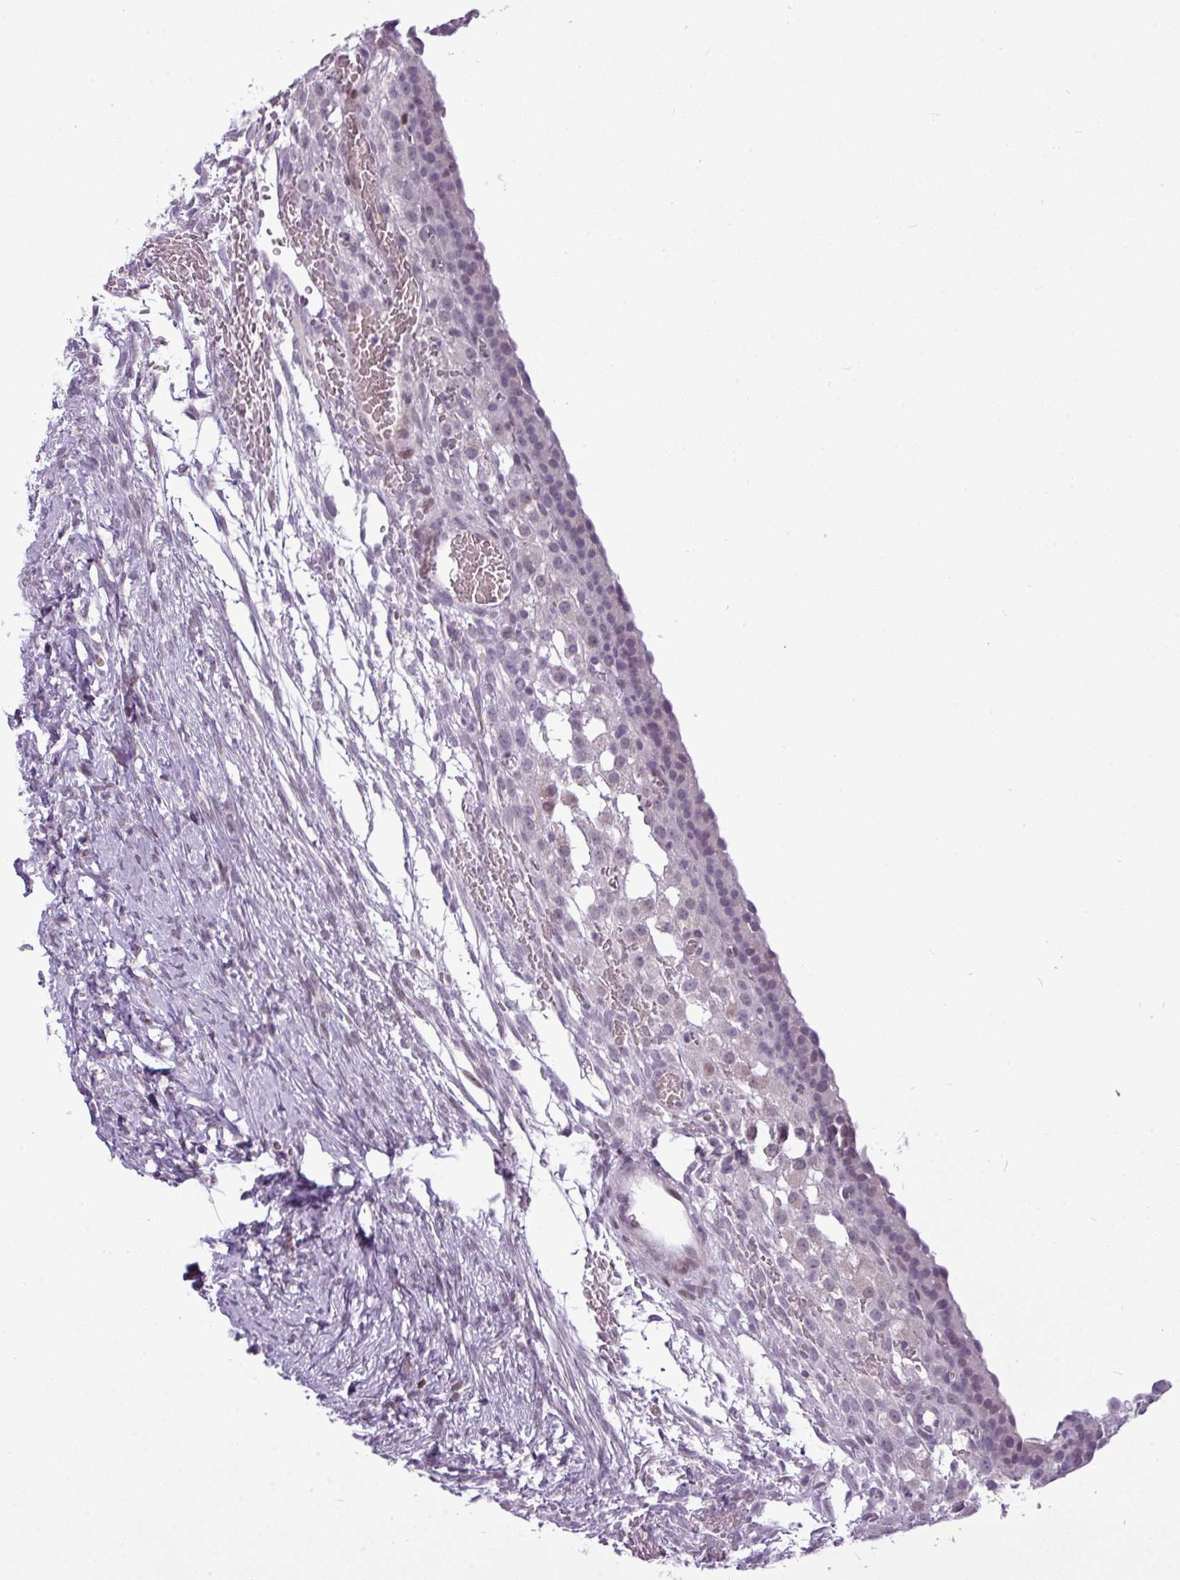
{"staining": {"intensity": "moderate", "quantity": "<25%", "location": "nuclear"}, "tissue": "ovary", "cell_type": "Ovarian stroma cells", "image_type": "normal", "snomed": [{"axis": "morphology", "description": "Normal tissue, NOS"}, {"axis": "topography", "description": "Ovary"}], "caption": "Immunohistochemical staining of benign human ovary demonstrates <25% levels of moderate nuclear protein expression in approximately <25% of ovarian stroma cells. The staining is performed using DAB (3,3'-diaminobenzidine) brown chromogen to label protein expression. The nuclei are counter-stained blue using hematoxylin.", "gene": "SLC66A2", "patient": {"sex": "female", "age": 39}}